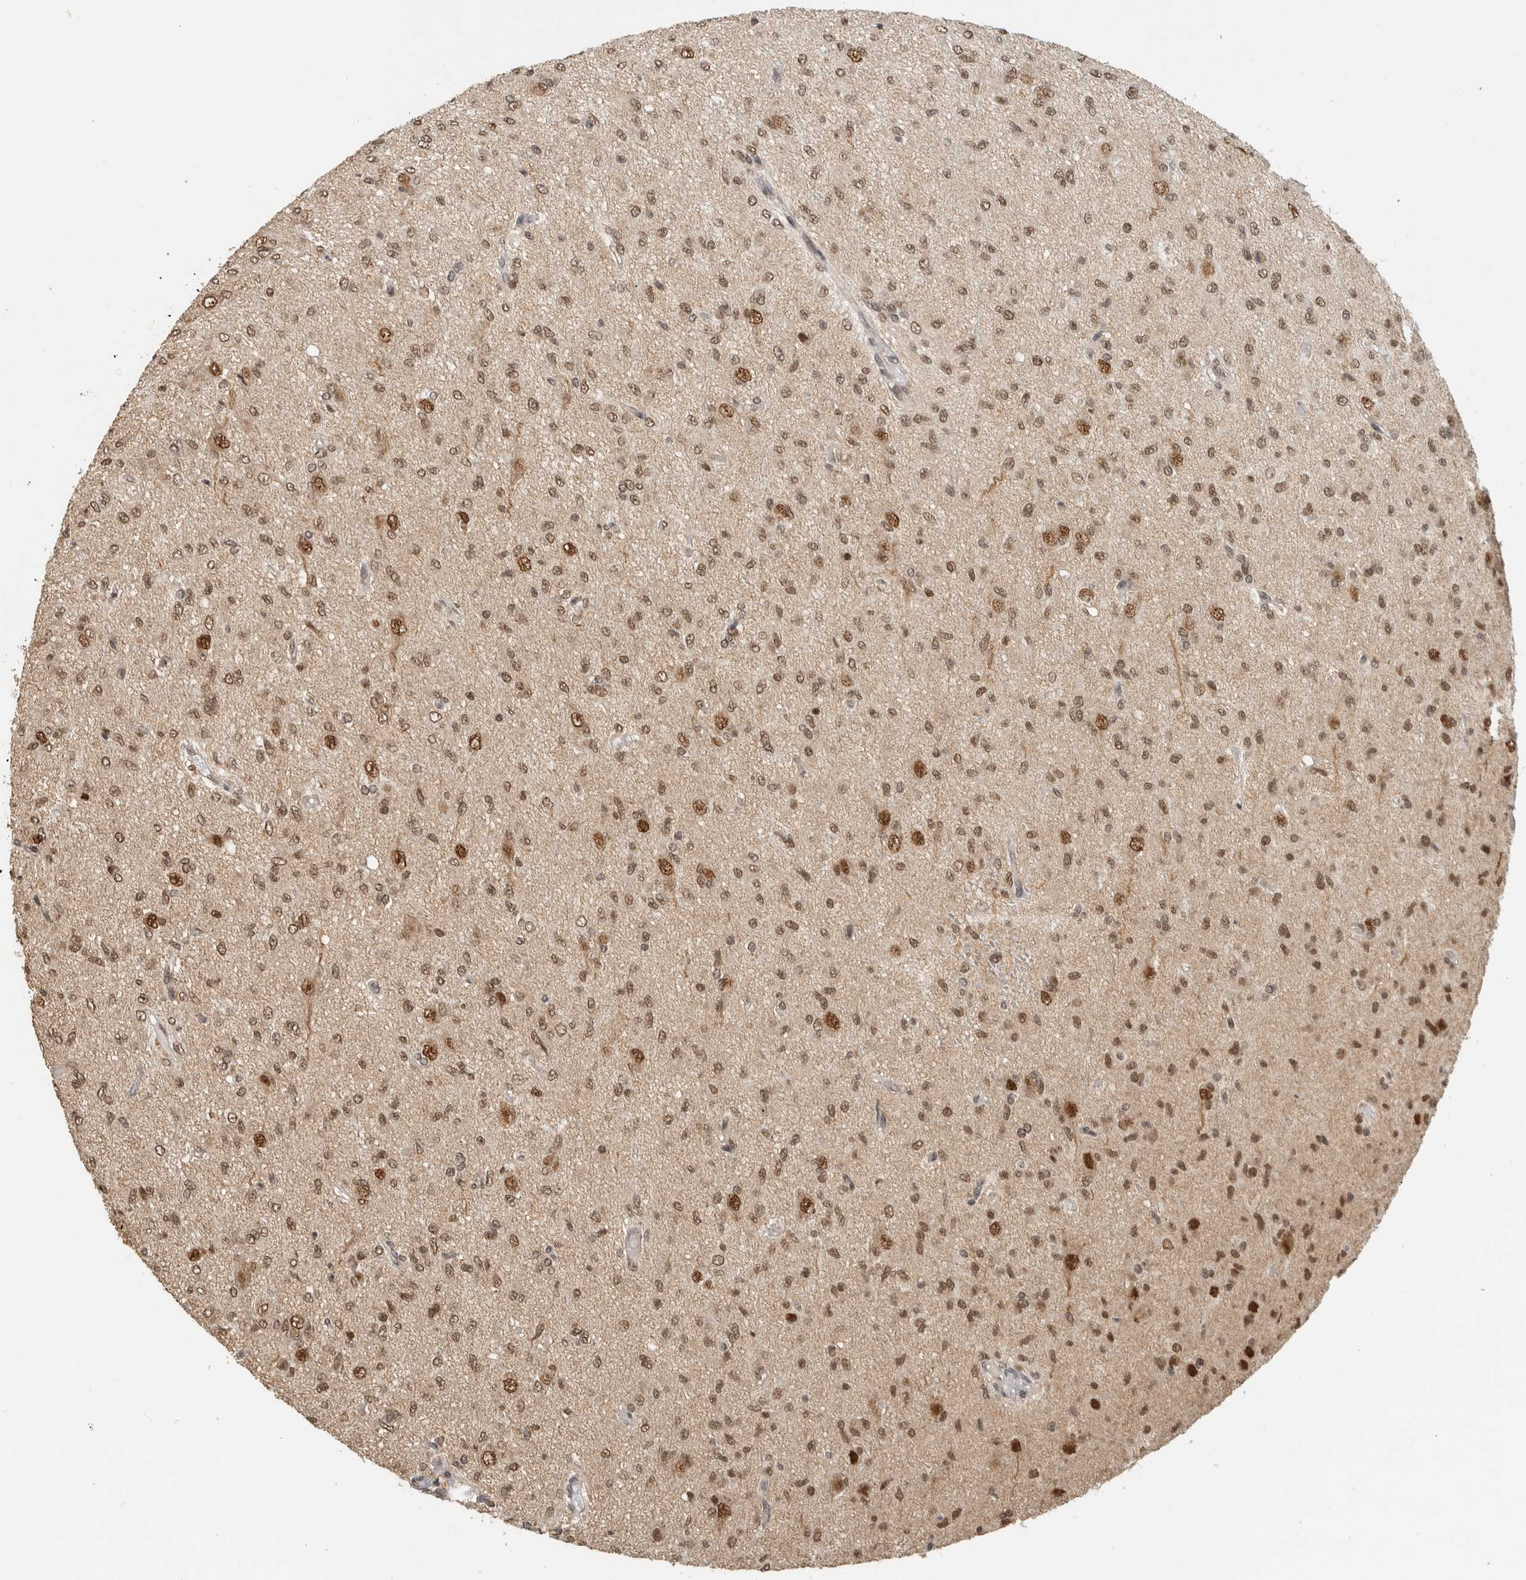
{"staining": {"intensity": "moderate", "quantity": ">75%", "location": "nuclear"}, "tissue": "glioma", "cell_type": "Tumor cells", "image_type": "cancer", "snomed": [{"axis": "morphology", "description": "Glioma, malignant, High grade"}, {"axis": "topography", "description": "Brain"}], "caption": "Immunohistochemistry (IHC) of malignant glioma (high-grade) reveals medium levels of moderate nuclear expression in about >75% of tumor cells.", "gene": "C1orf21", "patient": {"sex": "female", "age": 59}}